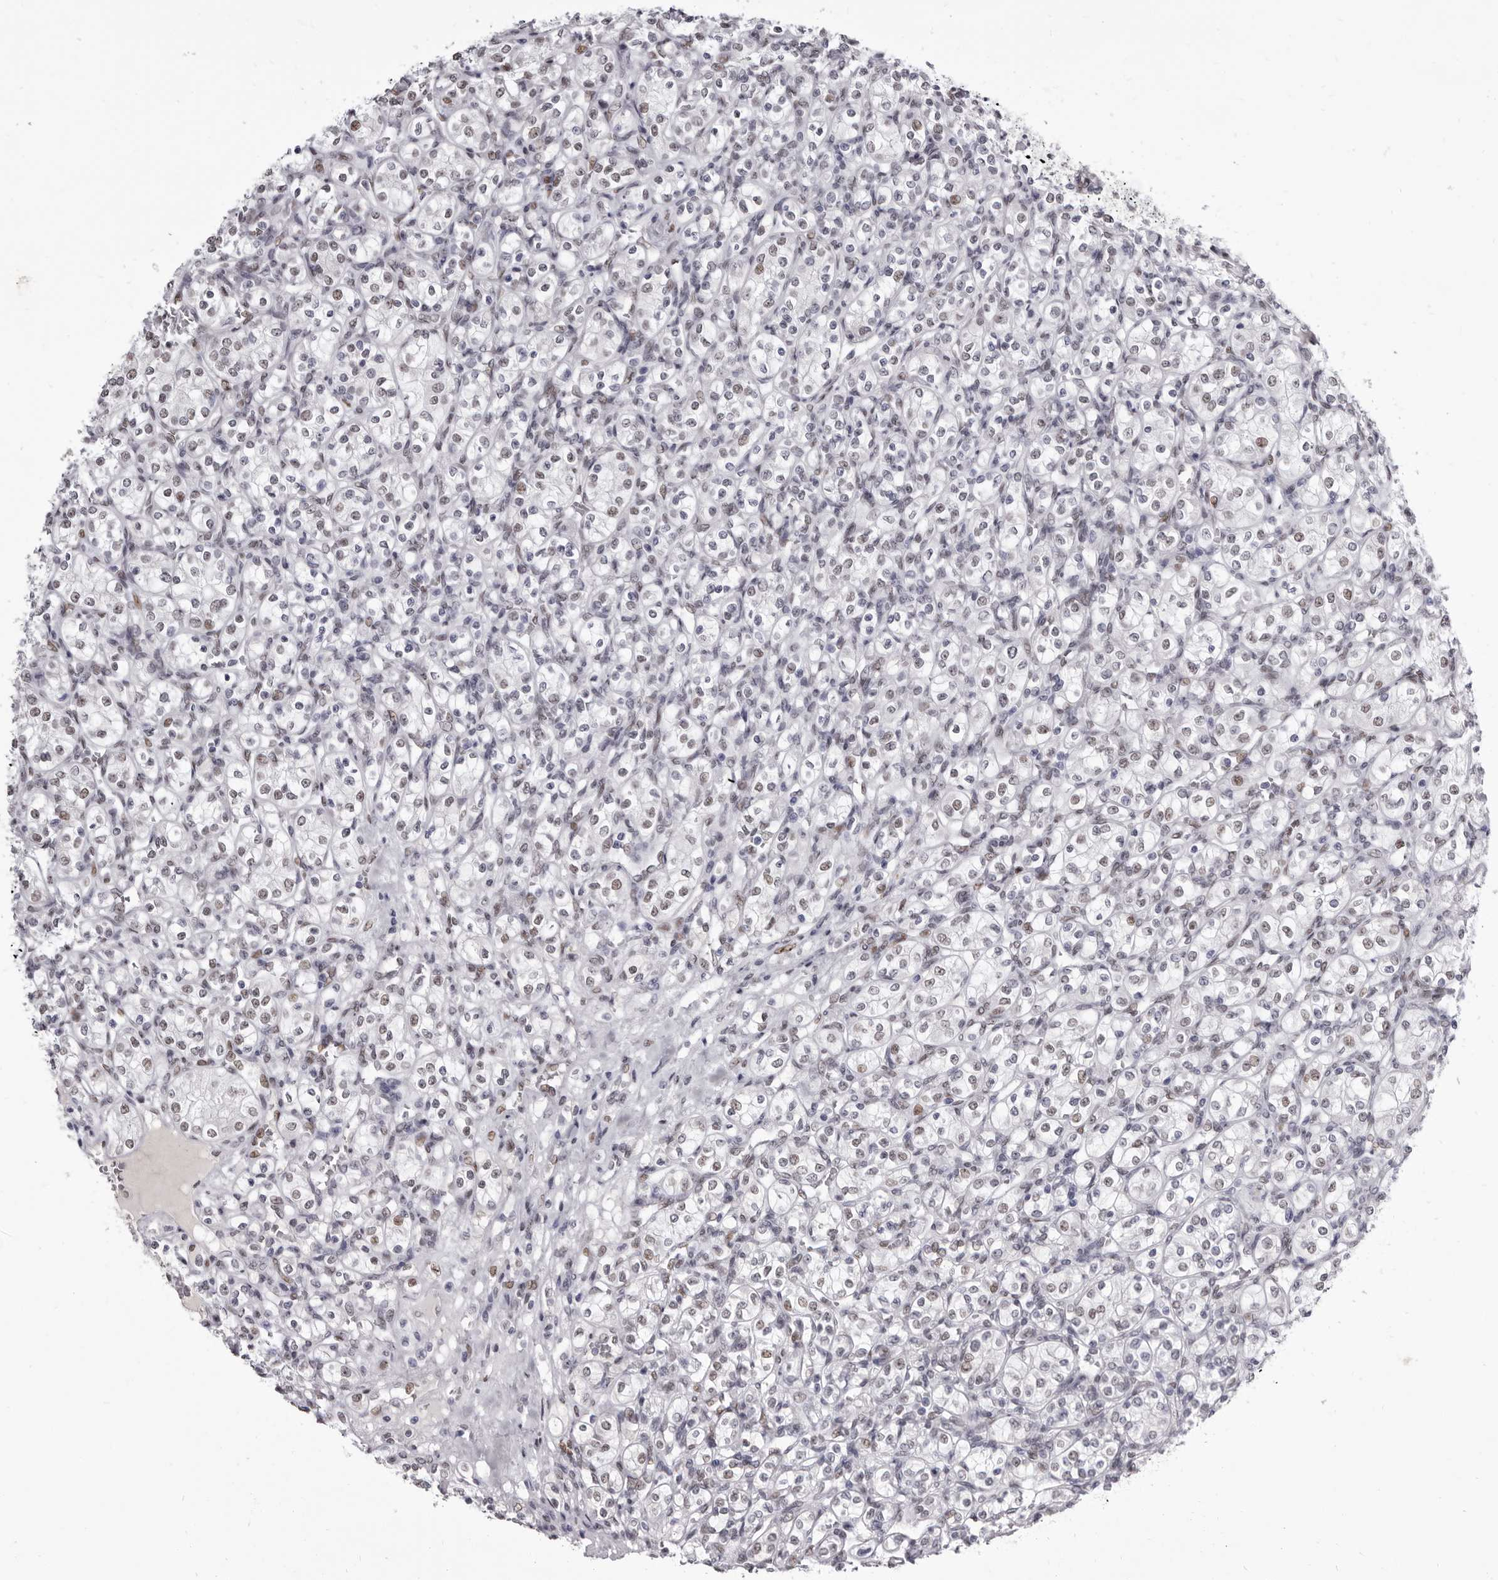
{"staining": {"intensity": "weak", "quantity": "25%-75%", "location": "nuclear"}, "tissue": "renal cancer", "cell_type": "Tumor cells", "image_type": "cancer", "snomed": [{"axis": "morphology", "description": "Adenocarcinoma, NOS"}, {"axis": "topography", "description": "Kidney"}], "caption": "A brown stain shows weak nuclear staining of a protein in adenocarcinoma (renal) tumor cells. (DAB (3,3'-diaminobenzidine) = brown stain, brightfield microscopy at high magnification).", "gene": "ZNF326", "patient": {"sex": "male", "age": 77}}